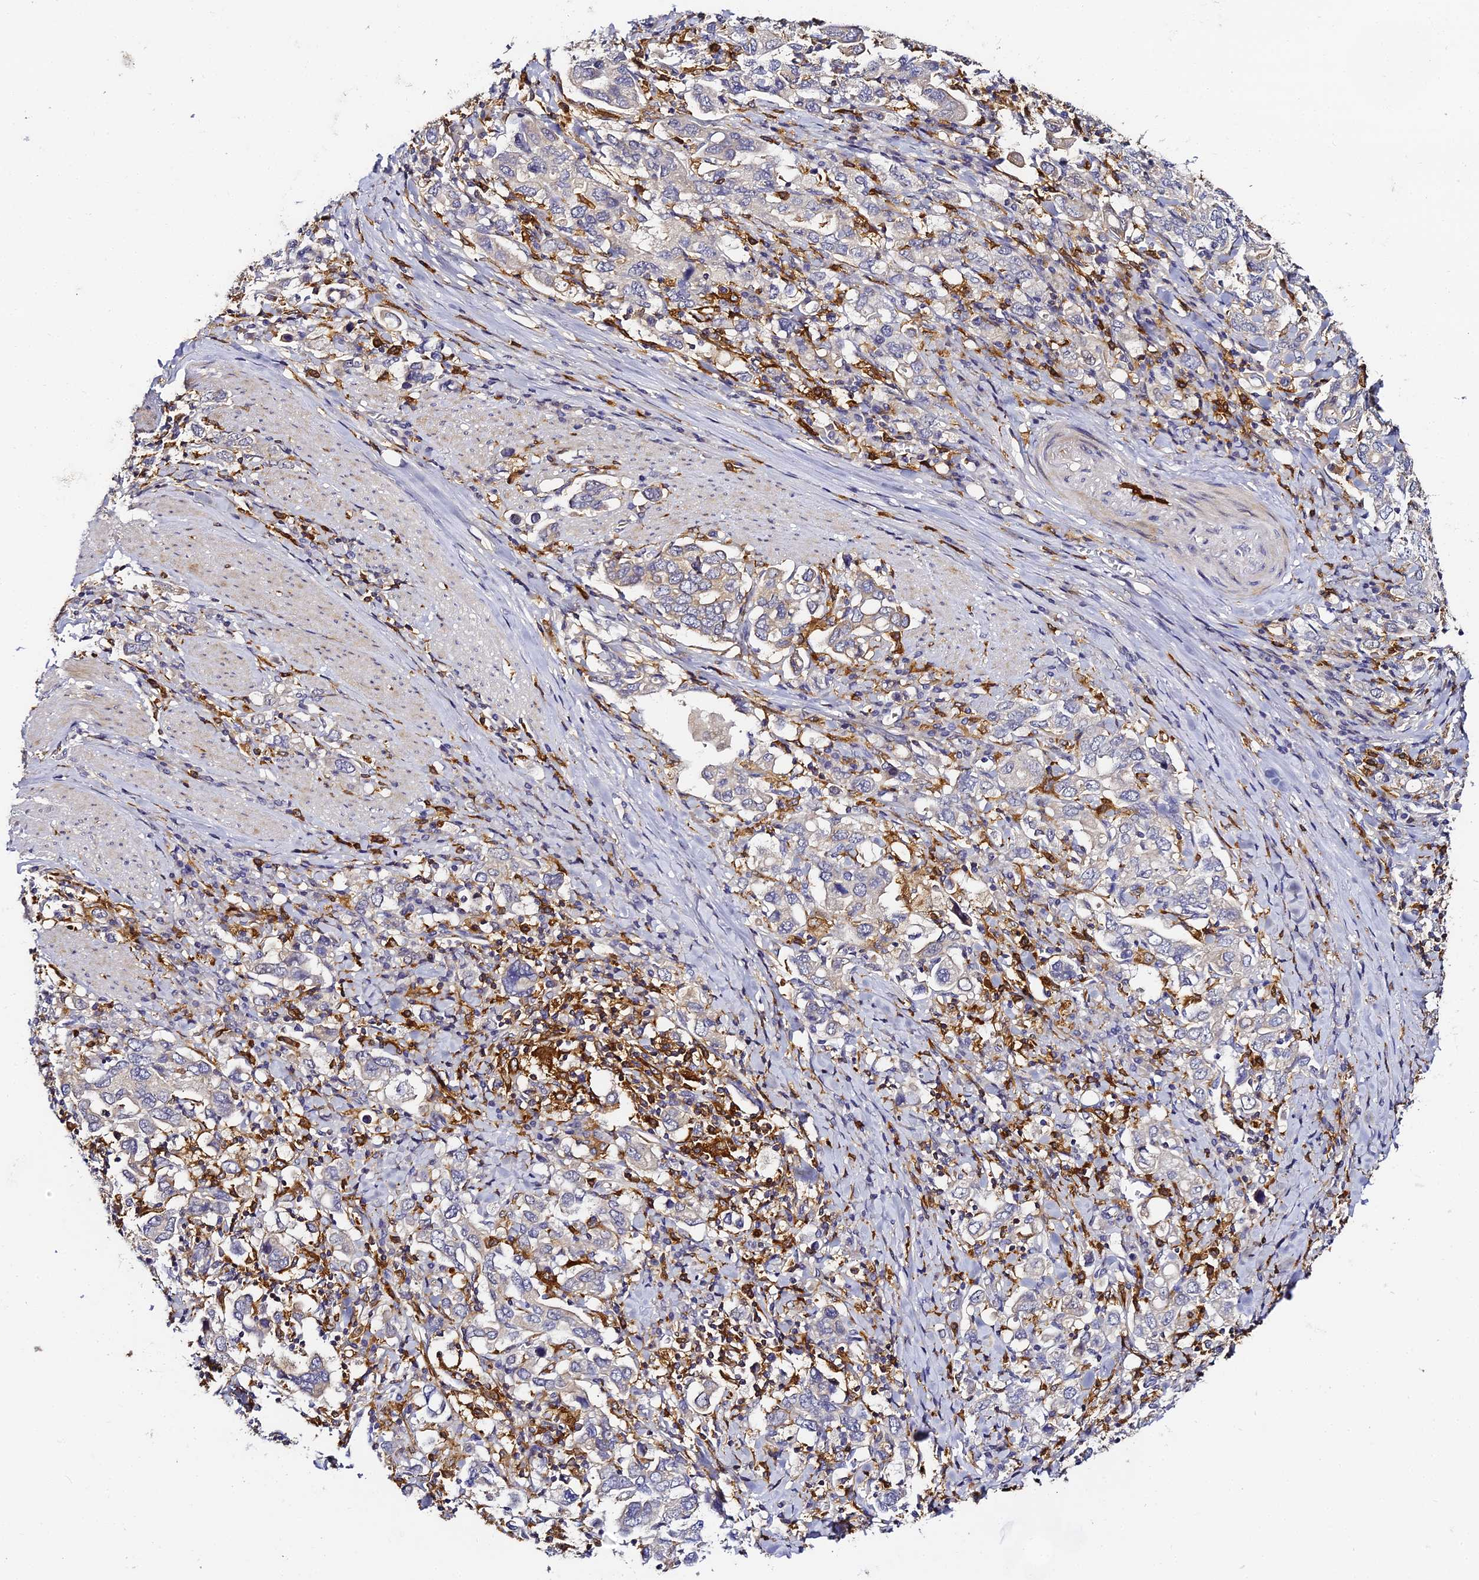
{"staining": {"intensity": "negative", "quantity": "none", "location": "none"}, "tissue": "stomach cancer", "cell_type": "Tumor cells", "image_type": "cancer", "snomed": [{"axis": "morphology", "description": "Adenocarcinoma, NOS"}, {"axis": "topography", "description": "Stomach, upper"}], "caption": "Histopathology image shows no significant protein staining in tumor cells of stomach adenocarcinoma.", "gene": "IL4I1", "patient": {"sex": "male", "age": 62}}